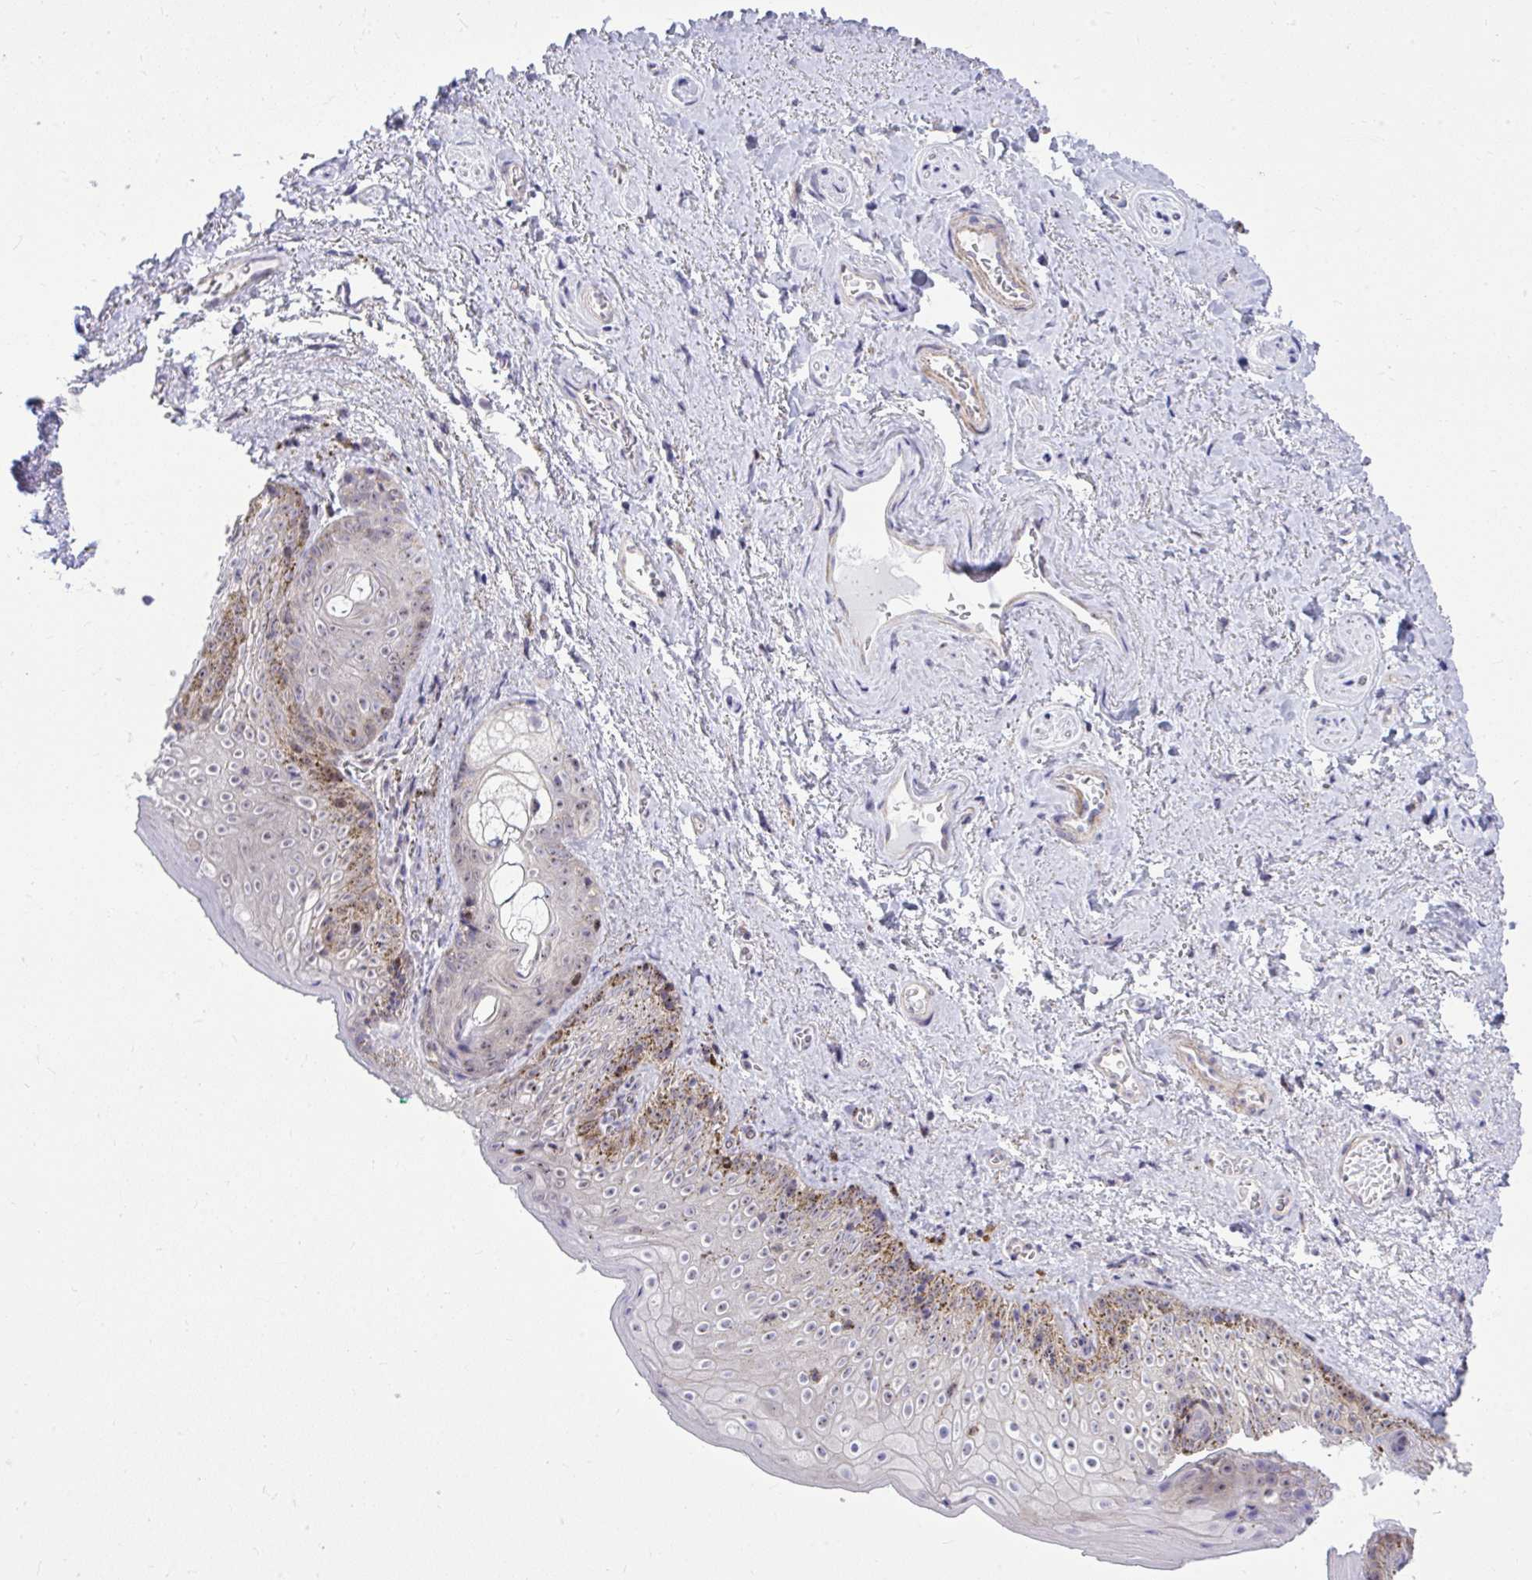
{"staining": {"intensity": "weak", "quantity": "<25%", "location": "cytoplasmic/membranous,nuclear"}, "tissue": "vagina", "cell_type": "Squamous epithelial cells", "image_type": "normal", "snomed": [{"axis": "morphology", "description": "Normal tissue, NOS"}, {"axis": "topography", "description": "Vulva"}, {"axis": "topography", "description": "Vagina"}, {"axis": "topography", "description": "Peripheral nerve tissue"}], "caption": "The IHC histopathology image has no significant expression in squamous epithelial cells of vagina. (DAB immunohistochemistry visualized using brightfield microscopy, high magnification).", "gene": "GRK4", "patient": {"sex": "female", "age": 66}}